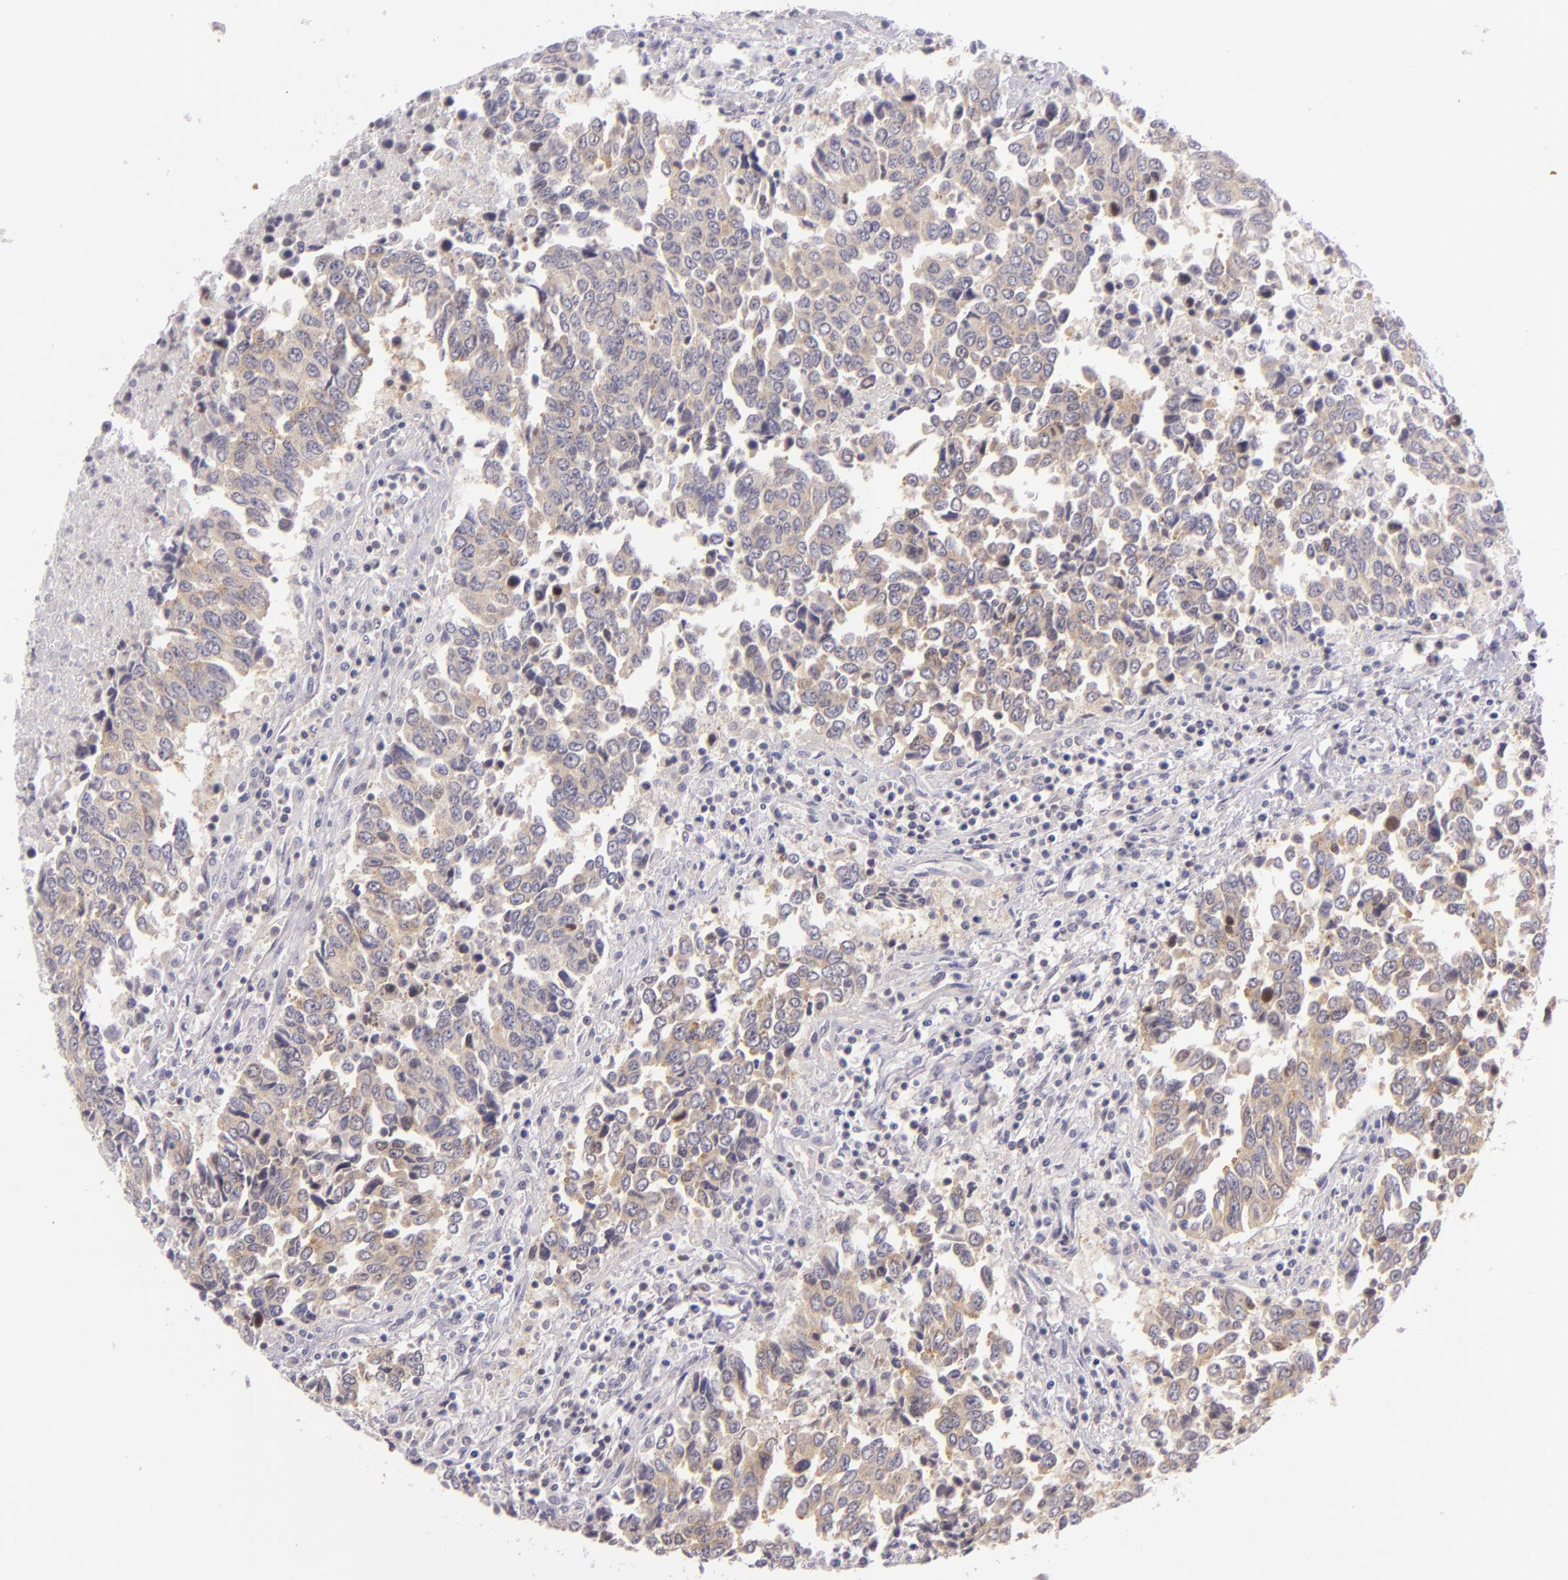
{"staining": {"intensity": "weak", "quantity": ">75%", "location": "cytoplasmic/membranous"}, "tissue": "urothelial cancer", "cell_type": "Tumor cells", "image_type": "cancer", "snomed": [{"axis": "morphology", "description": "Urothelial carcinoma, High grade"}, {"axis": "topography", "description": "Urinary bladder"}], "caption": "Immunohistochemistry staining of urothelial carcinoma (high-grade), which displays low levels of weak cytoplasmic/membranous expression in approximately >75% of tumor cells indicating weak cytoplasmic/membranous protein positivity. The staining was performed using DAB (brown) for protein detection and nuclei were counterstained in hematoxylin (blue).", "gene": "UPF3B", "patient": {"sex": "male", "age": 86}}